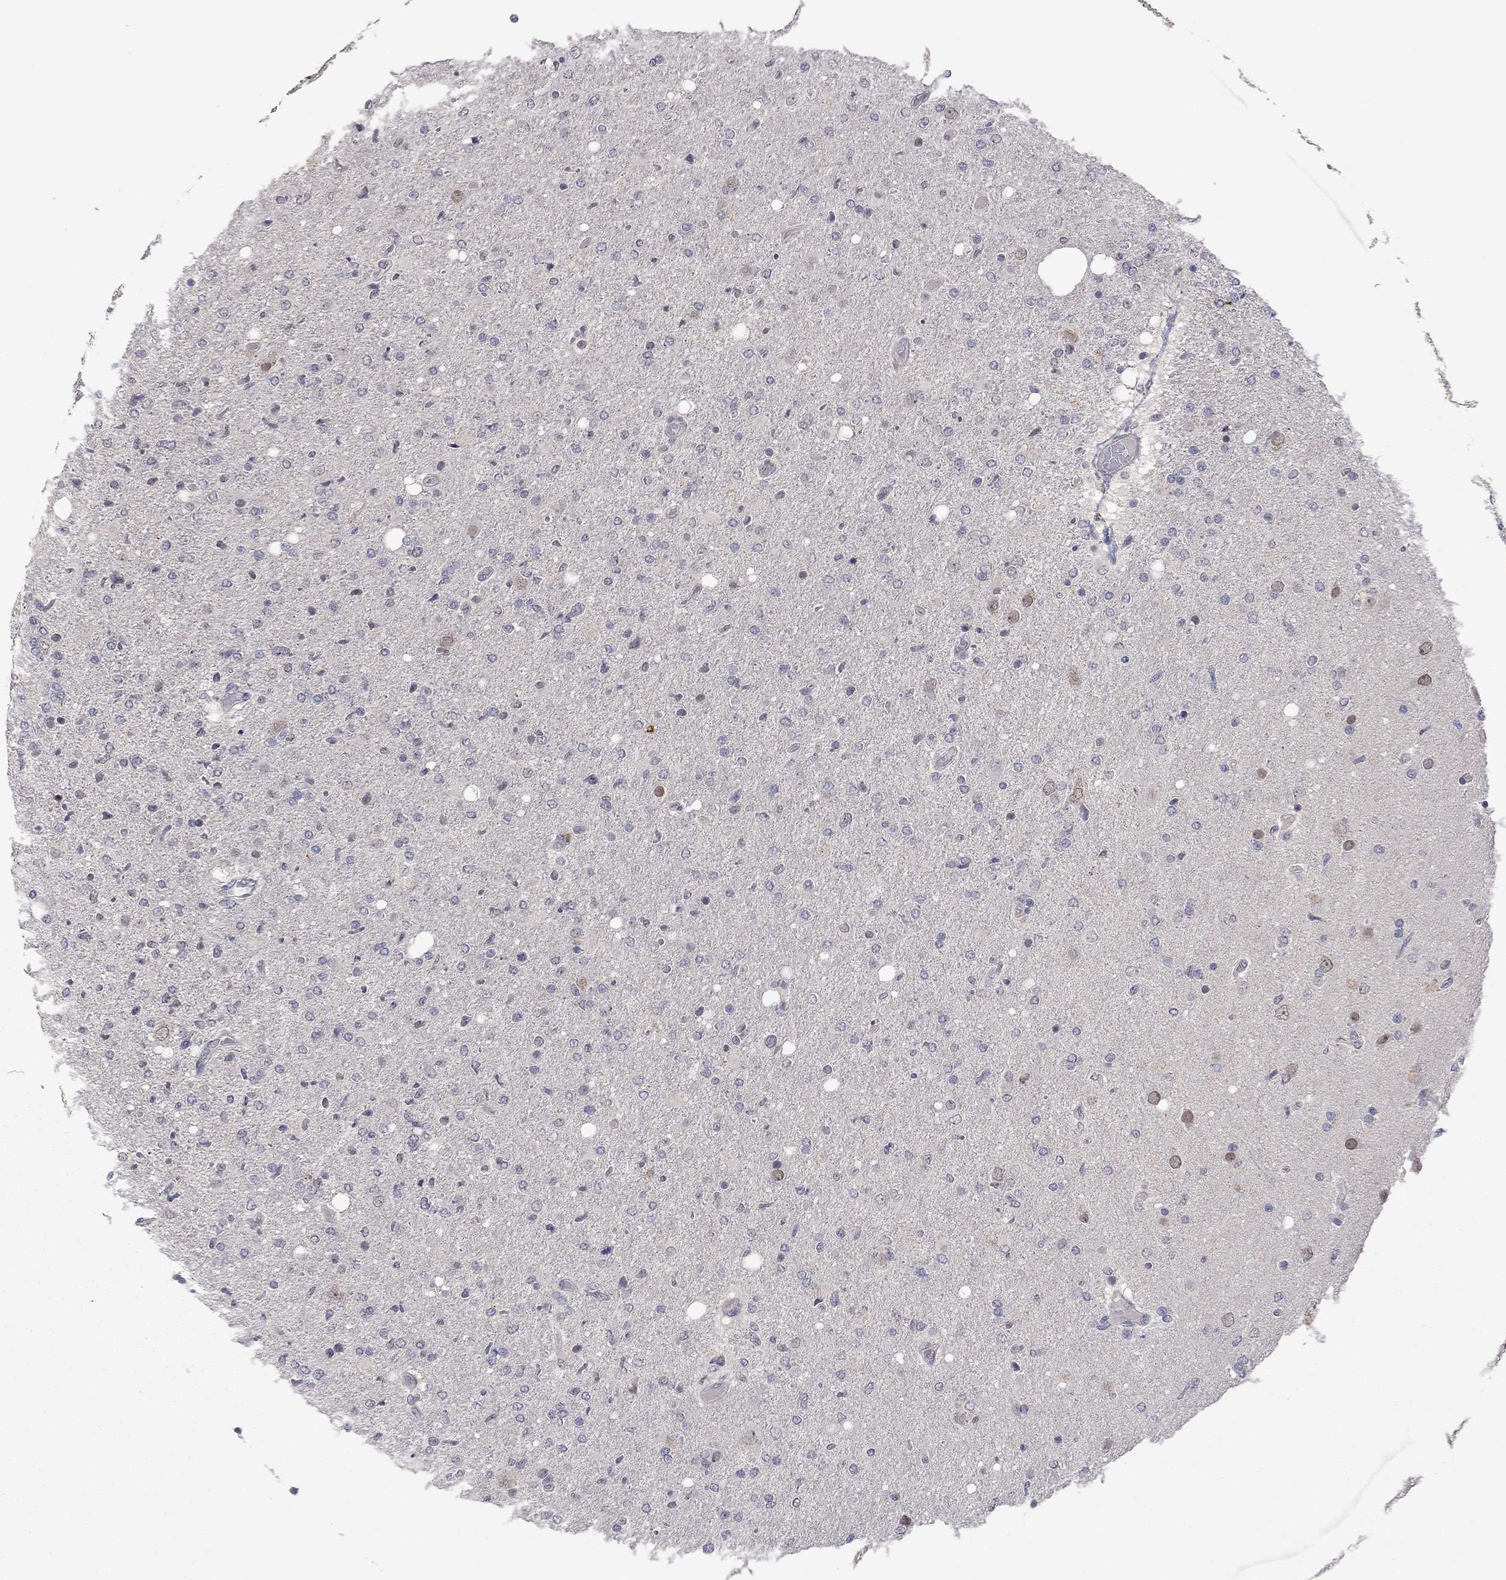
{"staining": {"intensity": "negative", "quantity": "none", "location": "none"}, "tissue": "glioma", "cell_type": "Tumor cells", "image_type": "cancer", "snomed": [{"axis": "morphology", "description": "Glioma, malignant, High grade"}, {"axis": "topography", "description": "Cerebral cortex"}], "caption": "The micrograph reveals no significant positivity in tumor cells of glioma.", "gene": "FABP12", "patient": {"sex": "male", "age": 70}}